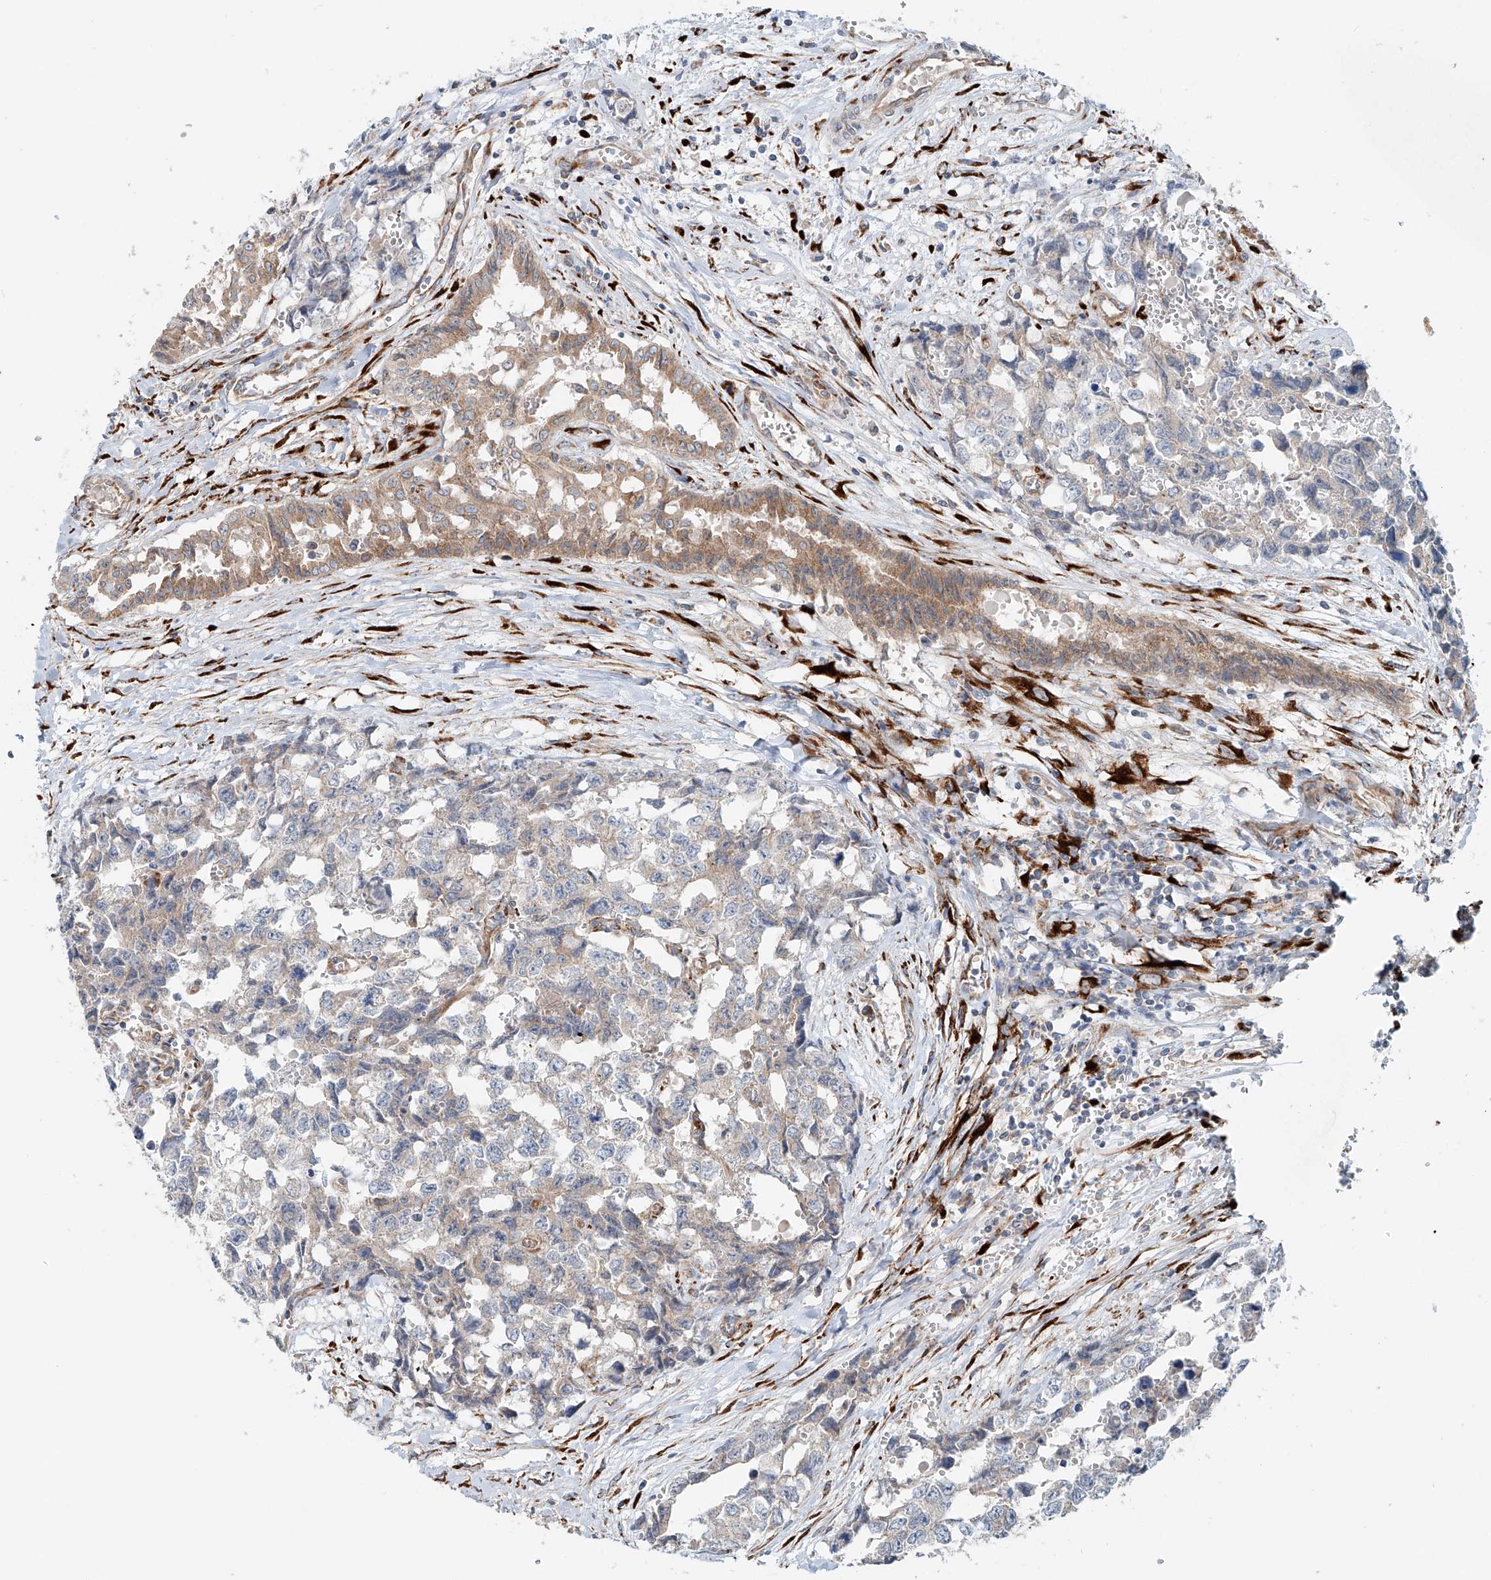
{"staining": {"intensity": "moderate", "quantity": "<25%", "location": "cytoplasmic/membranous"}, "tissue": "testis cancer", "cell_type": "Tumor cells", "image_type": "cancer", "snomed": [{"axis": "morphology", "description": "Carcinoma, Embryonal, NOS"}, {"axis": "topography", "description": "Testis"}], "caption": "Human testis cancer stained with a brown dye shows moderate cytoplasmic/membranous positive expression in approximately <25% of tumor cells.", "gene": "SNAP29", "patient": {"sex": "male", "age": 31}}